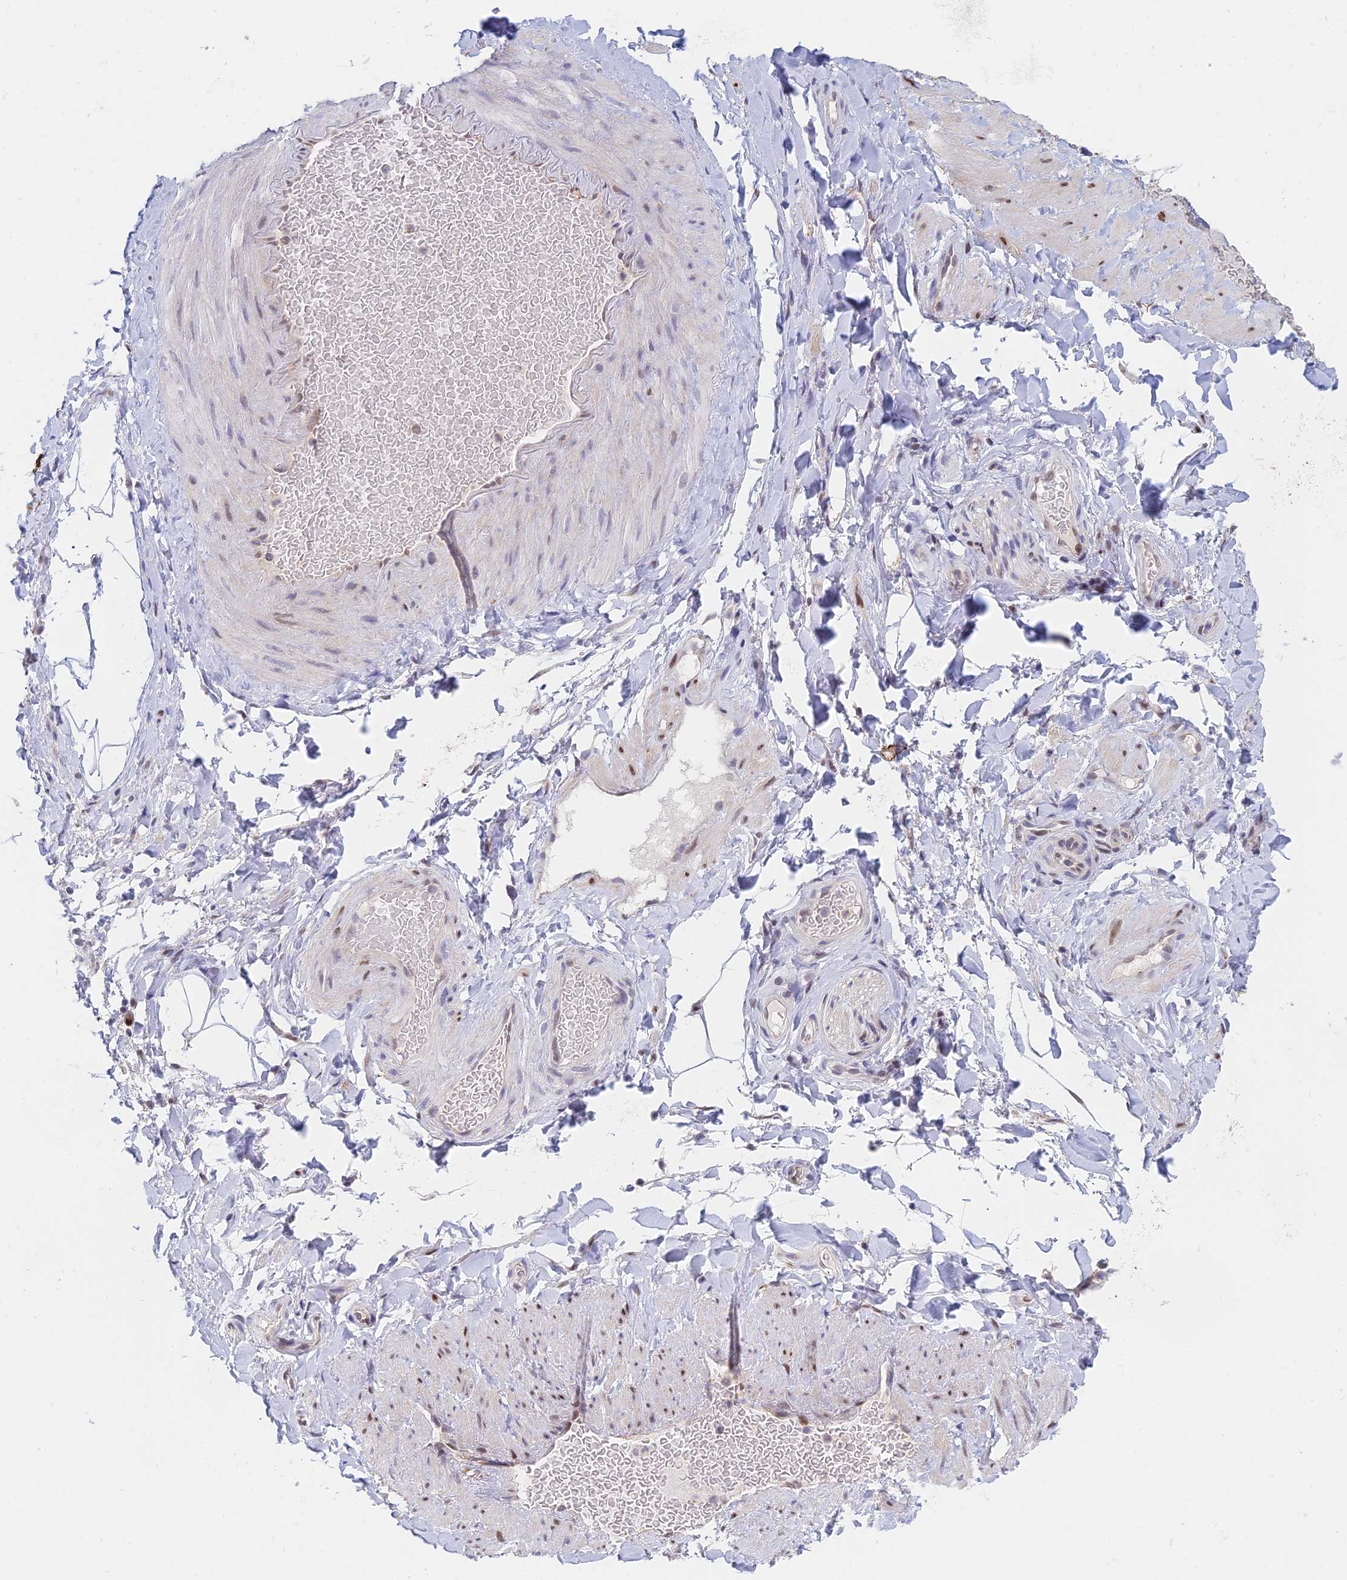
{"staining": {"intensity": "negative", "quantity": "none", "location": "none"}, "tissue": "adipose tissue", "cell_type": "Adipocytes", "image_type": "normal", "snomed": [{"axis": "morphology", "description": "Normal tissue, NOS"}, {"axis": "topography", "description": "Soft tissue"}, {"axis": "topography", "description": "Vascular tissue"}], "caption": "The histopathology image shows no staining of adipocytes in unremarkable adipose tissue. The staining was performed using DAB (3,3'-diaminobenzidine) to visualize the protein expression in brown, while the nuclei were stained in blue with hematoxylin (Magnification: 20x).", "gene": "MRPL17", "patient": {"sex": "male", "age": 54}}